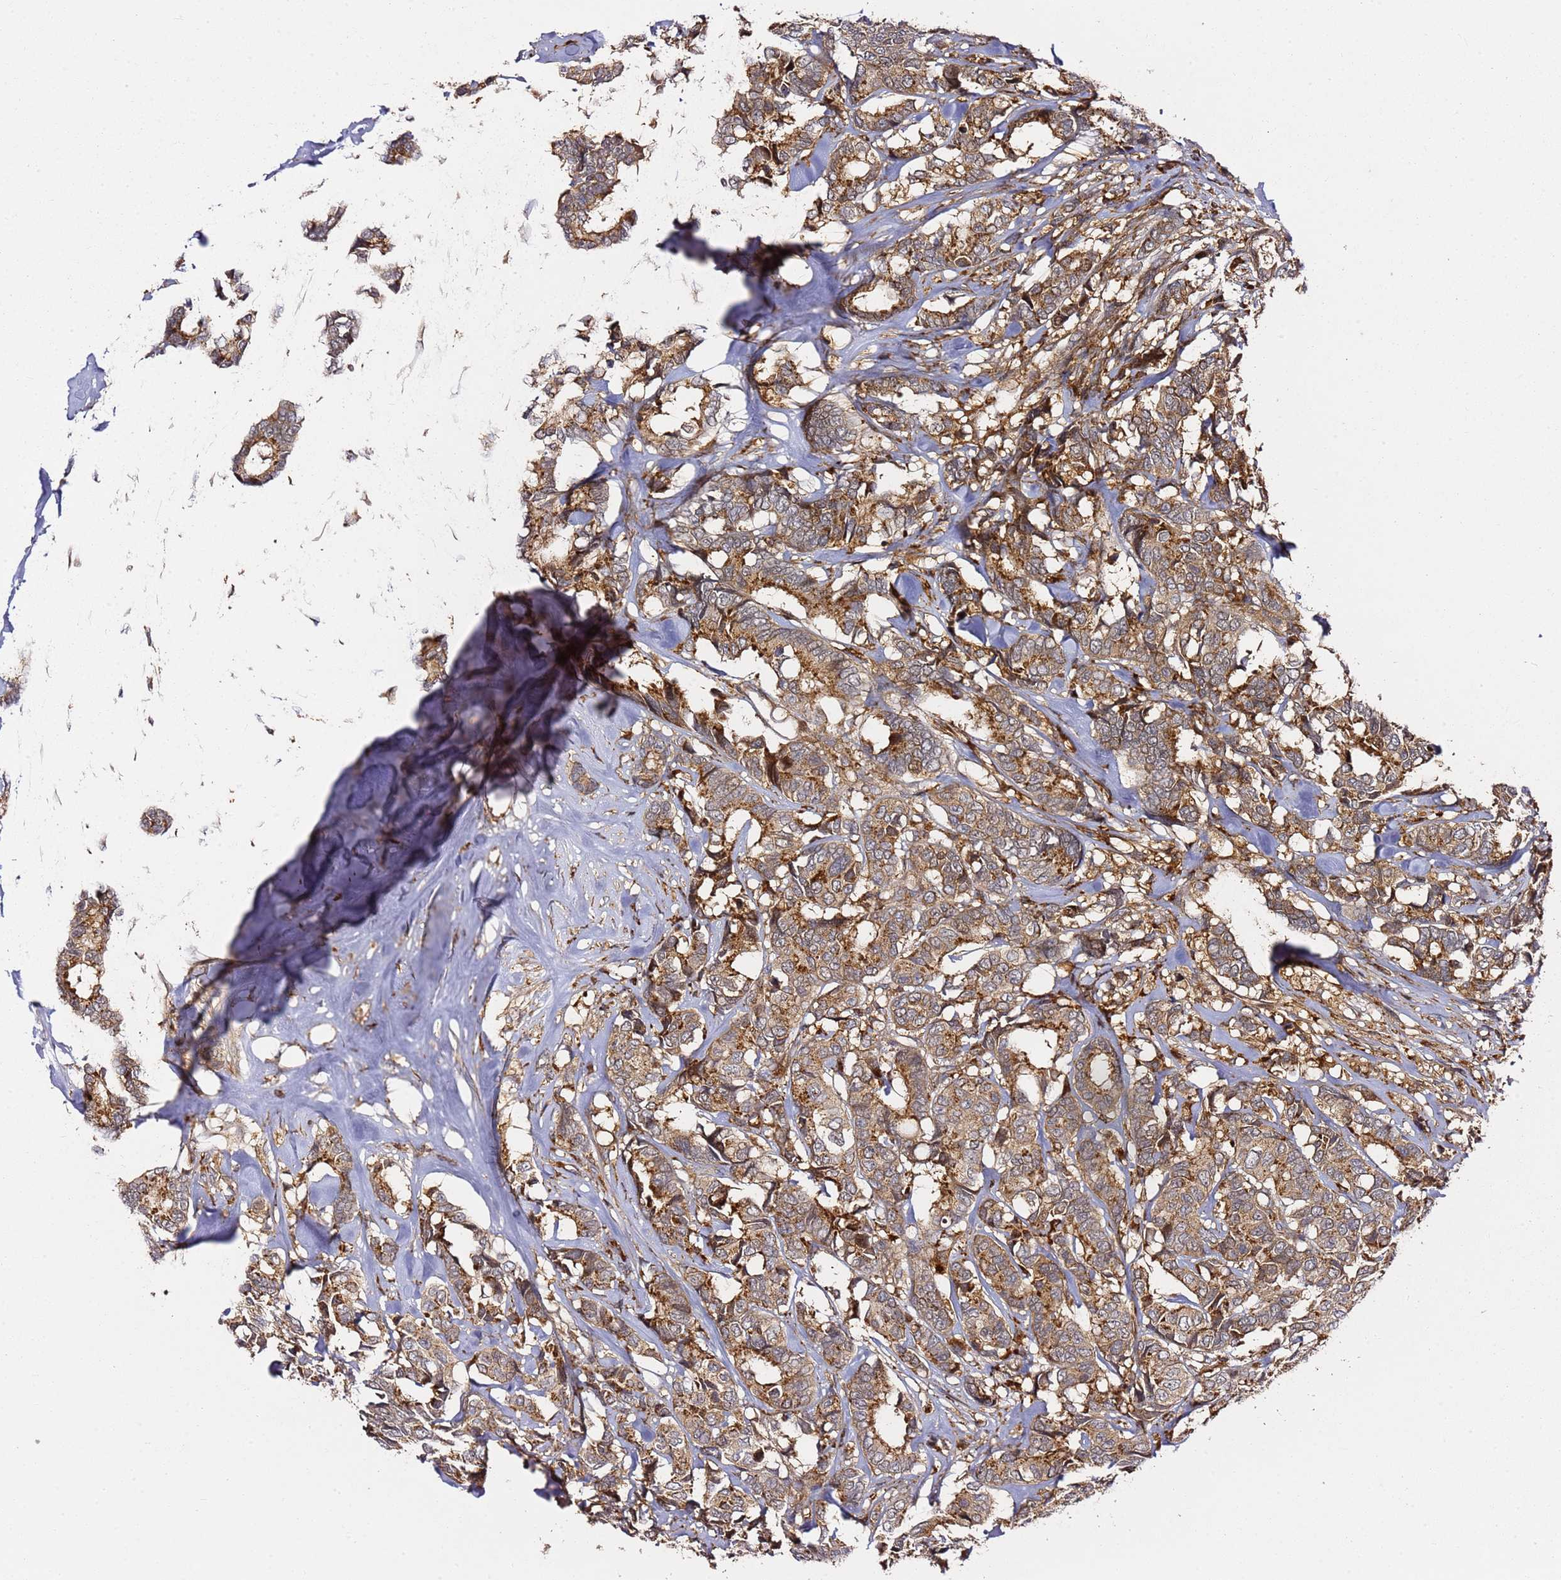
{"staining": {"intensity": "moderate", "quantity": ">75%", "location": "cytoplasmic/membranous"}, "tissue": "breast cancer", "cell_type": "Tumor cells", "image_type": "cancer", "snomed": [{"axis": "morphology", "description": "Duct carcinoma"}, {"axis": "topography", "description": "Breast"}], "caption": "Immunohistochemistry image of human breast cancer stained for a protein (brown), which reveals medium levels of moderate cytoplasmic/membranous positivity in about >75% of tumor cells.", "gene": "PRMT7", "patient": {"sex": "female", "age": 87}}